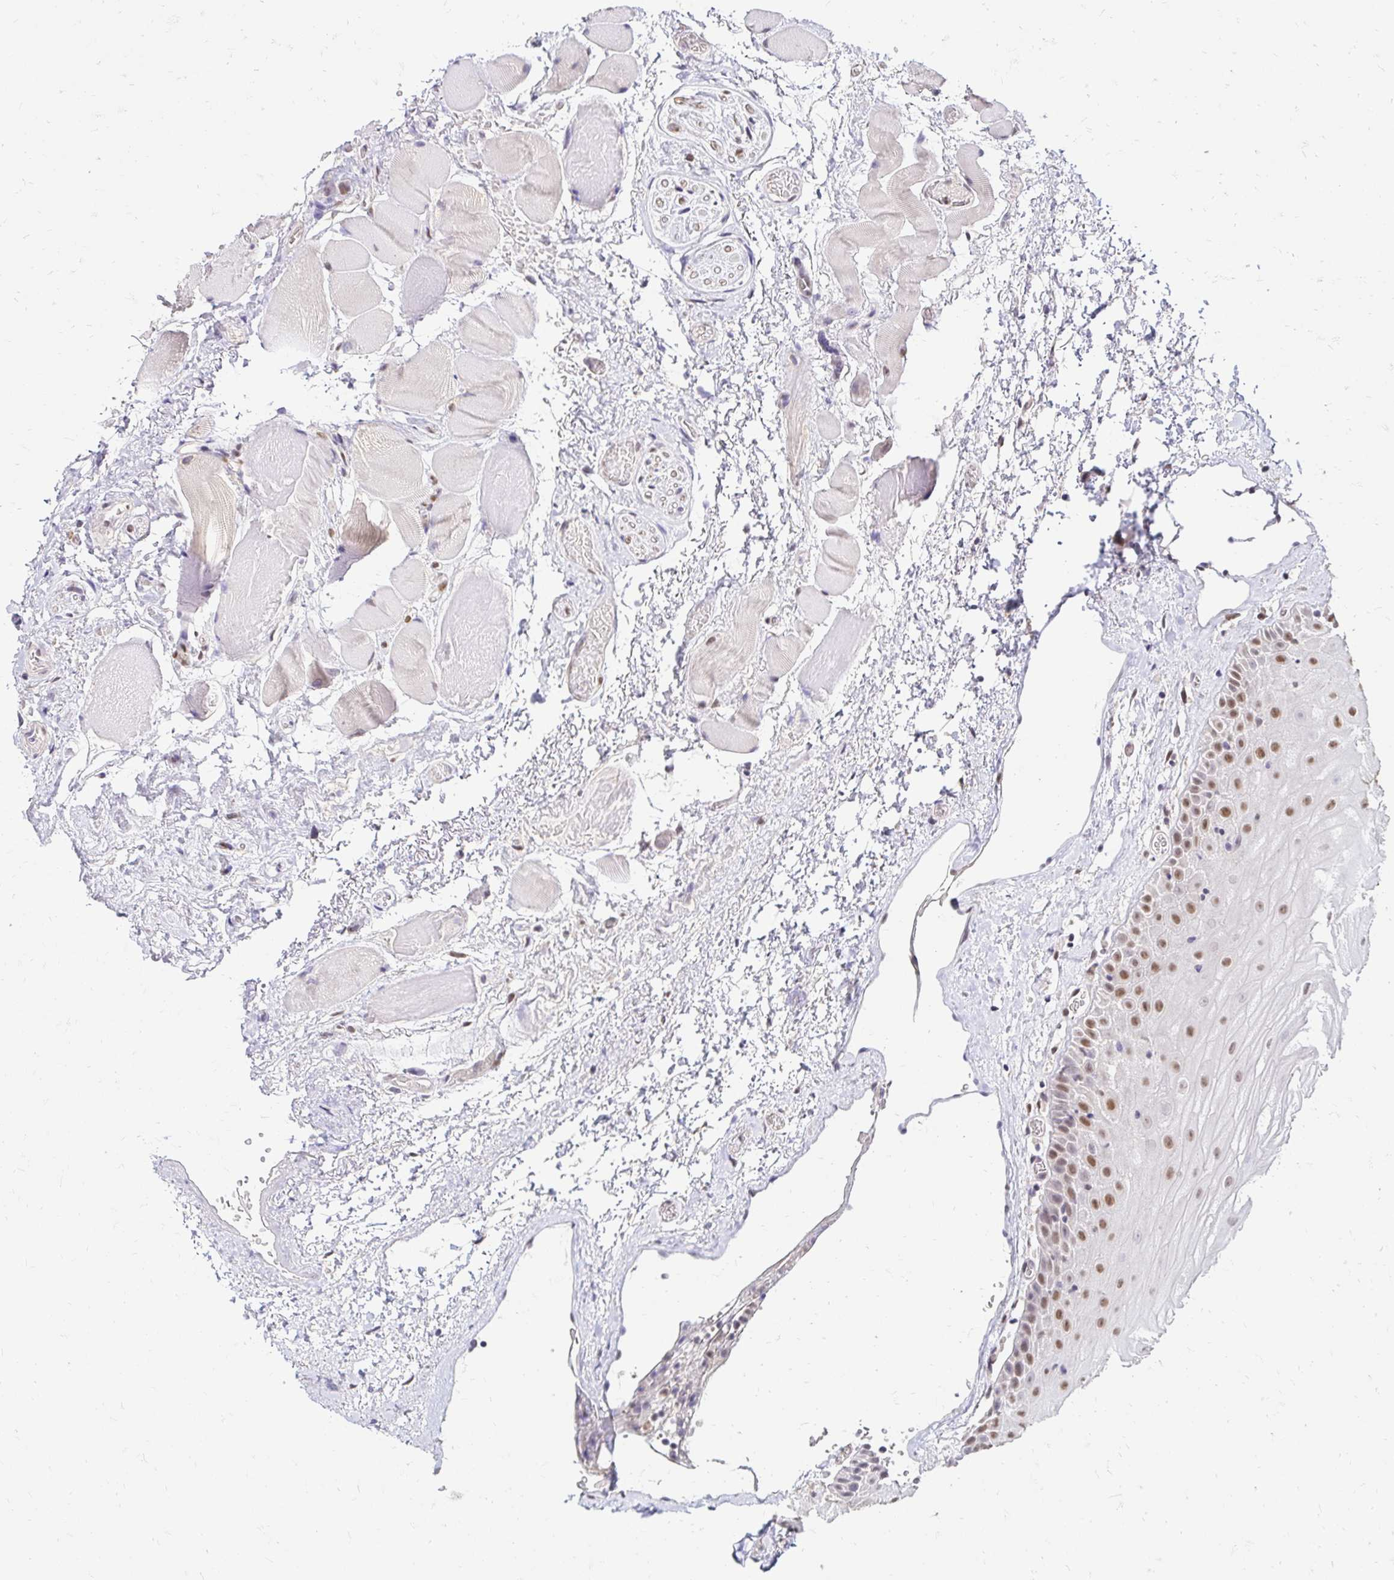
{"staining": {"intensity": "moderate", "quantity": ">75%", "location": "nuclear"}, "tissue": "oral mucosa", "cell_type": "Squamous epithelial cells", "image_type": "normal", "snomed": [{"axis": "morphology", "description": "Normal tissue, NOS"}, {"axis": "topography", "description": "Oral tissue"}], "caption": "Protein analysis of benign oral mucosa exhibits moderate nuclear positivity in about >75% of squamous epithelial cells.", "gene": "RIMS4", "patient": {"sex": "female", "age": 82}}